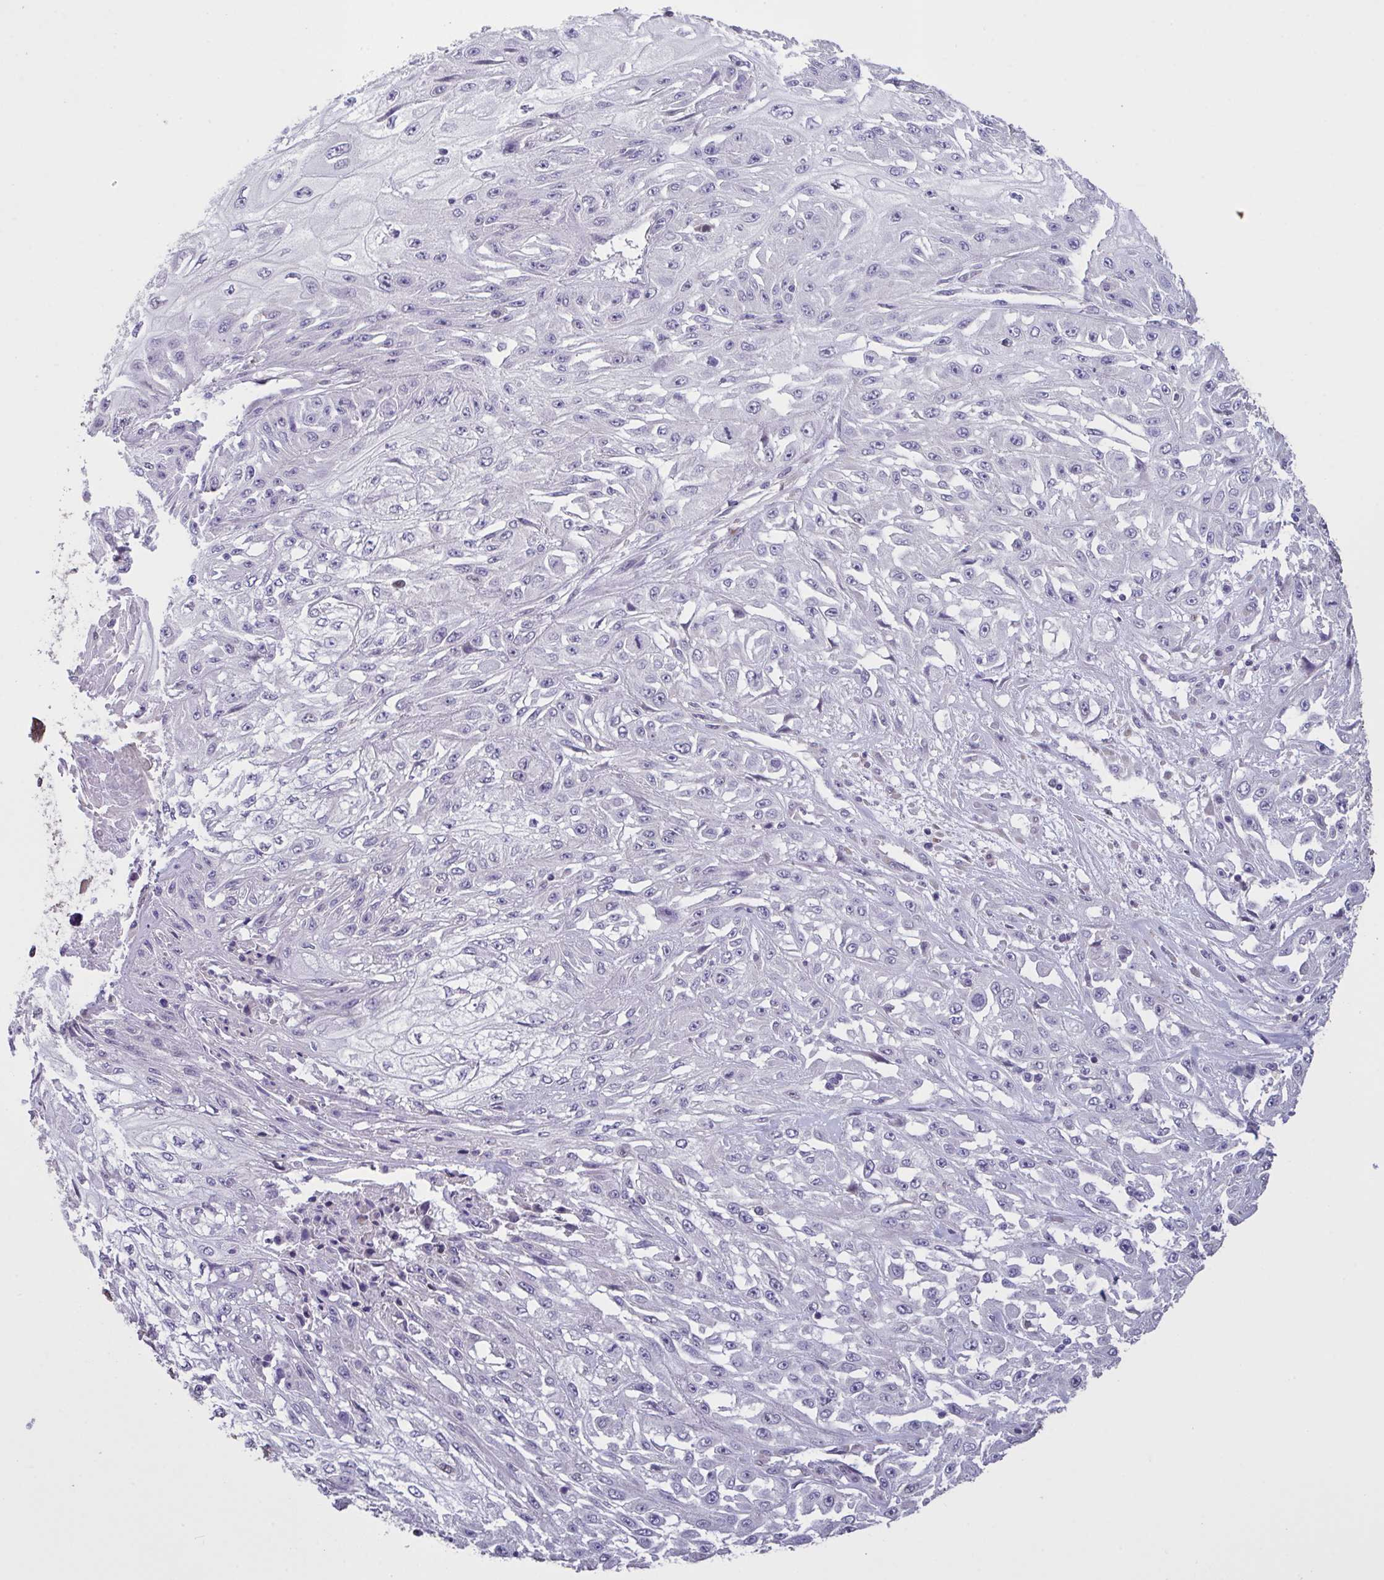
{"staining": {"intensity": "negative", "quantity": "none", "location": "none"}, "tissue": "skin cancer", "cell_type": "Tumor cells", "image_type": "cancer", "snomed": [{"axis": "morphology", "description": "Squamous cell carcinoma, NOS"}, {"axis": "morphology", "description": "Squamous cell carcinoma, metastatic, NOS"}, {"axis": "topography", "description": "Skin"}, {"axis": "topography", "description": "Lymph node"}], "caption": "An image of metastatic squamous cell carcinoma (skin) stained for a protein displays no brown staining in tumor cells. (DAB IHC, high magnification).", "gene": "MRGPRX2", "patient": {"sex": "male", "age": 75}}